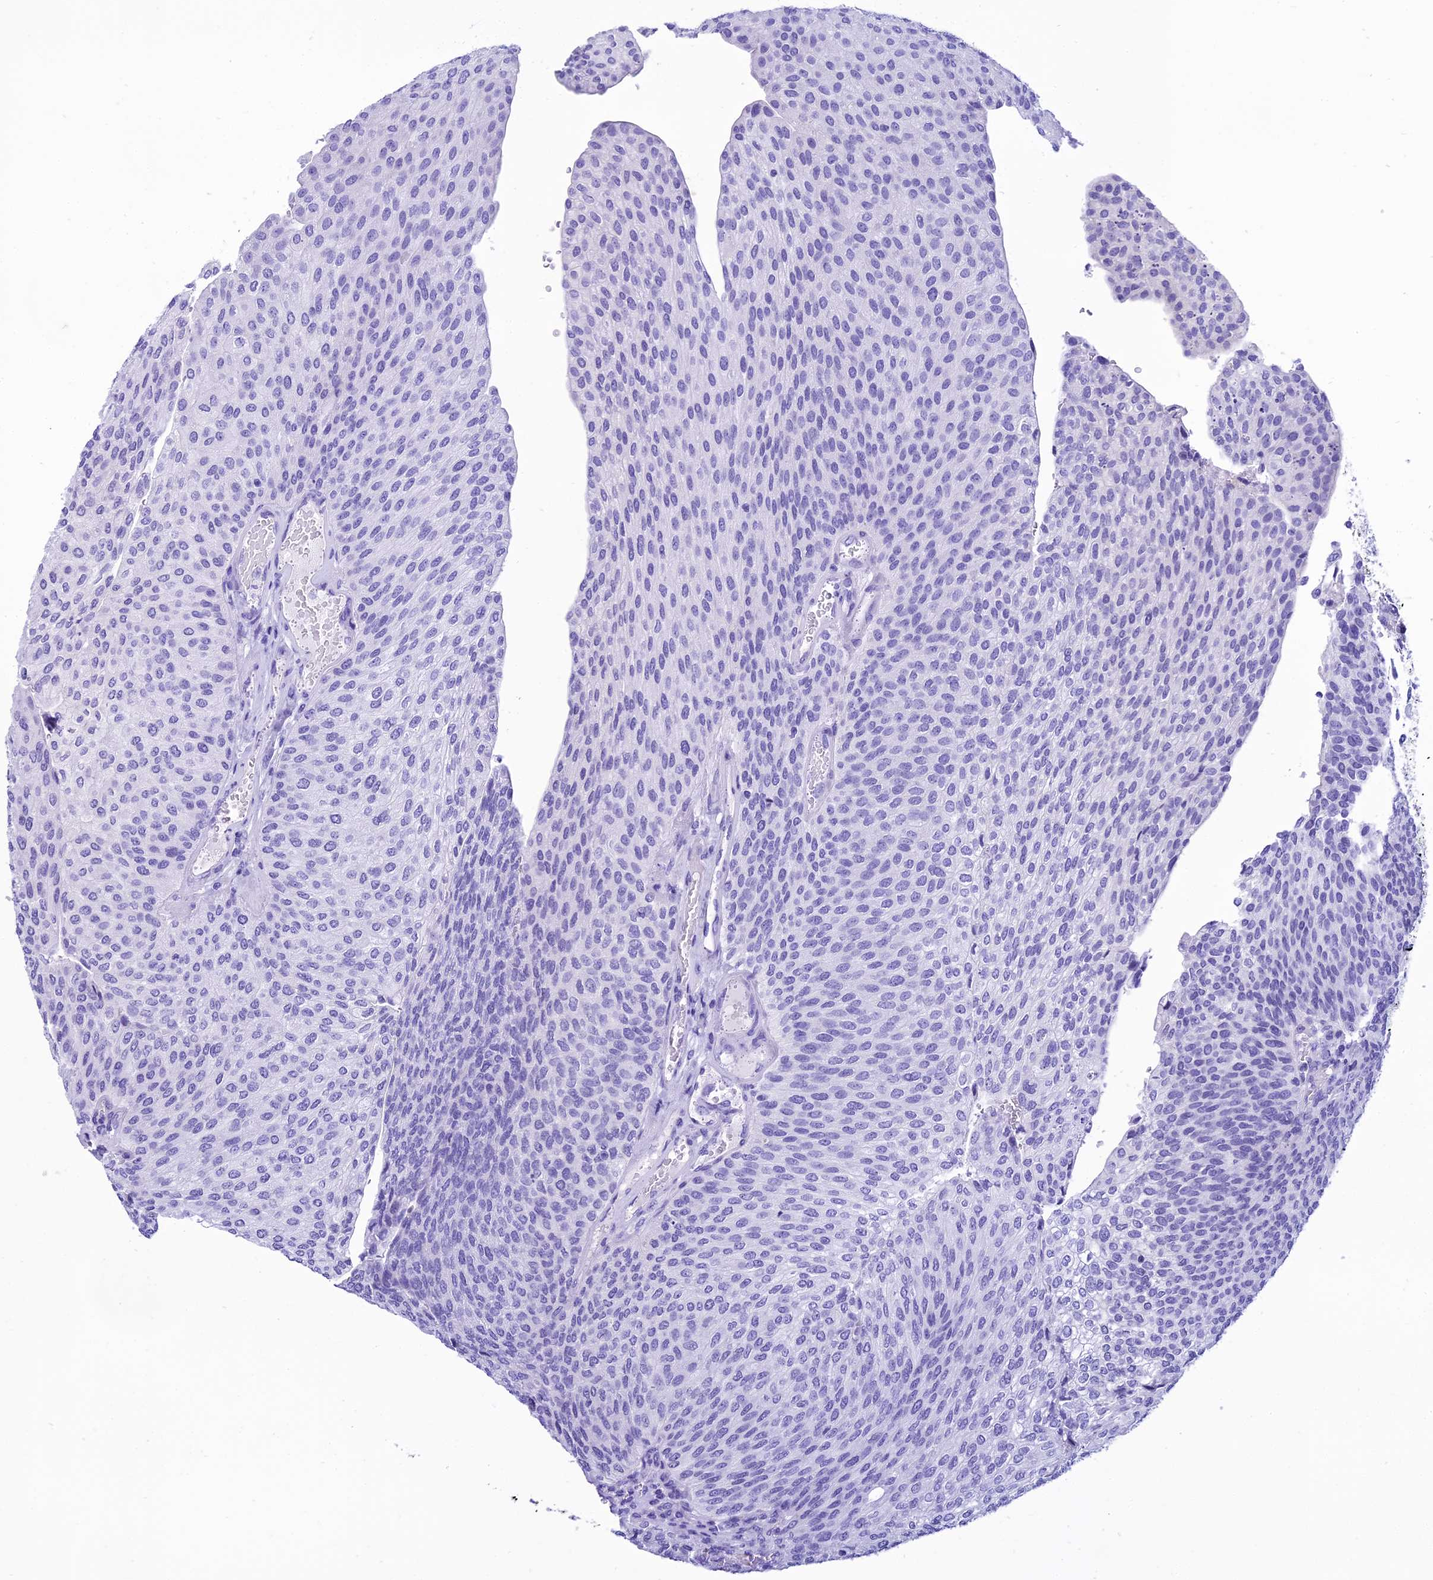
{"staining": {"intensity": "negative", "quantity": "none", "location": "none"}, "tissue": "urothelial cancer", "cell_type": "Tumor cells", "image_type": "cancer", "snomed": [{"axis": "morphology", "description": "Urothelial carcinoma, High grade"}, {"axis": "topography", "description": "Urinary bladder"}], "caption": "Tumor cells show no significant staining in urothelial cancer.", "gene": "KCTD14", "patient": {"sex": "female", "age": 79}}